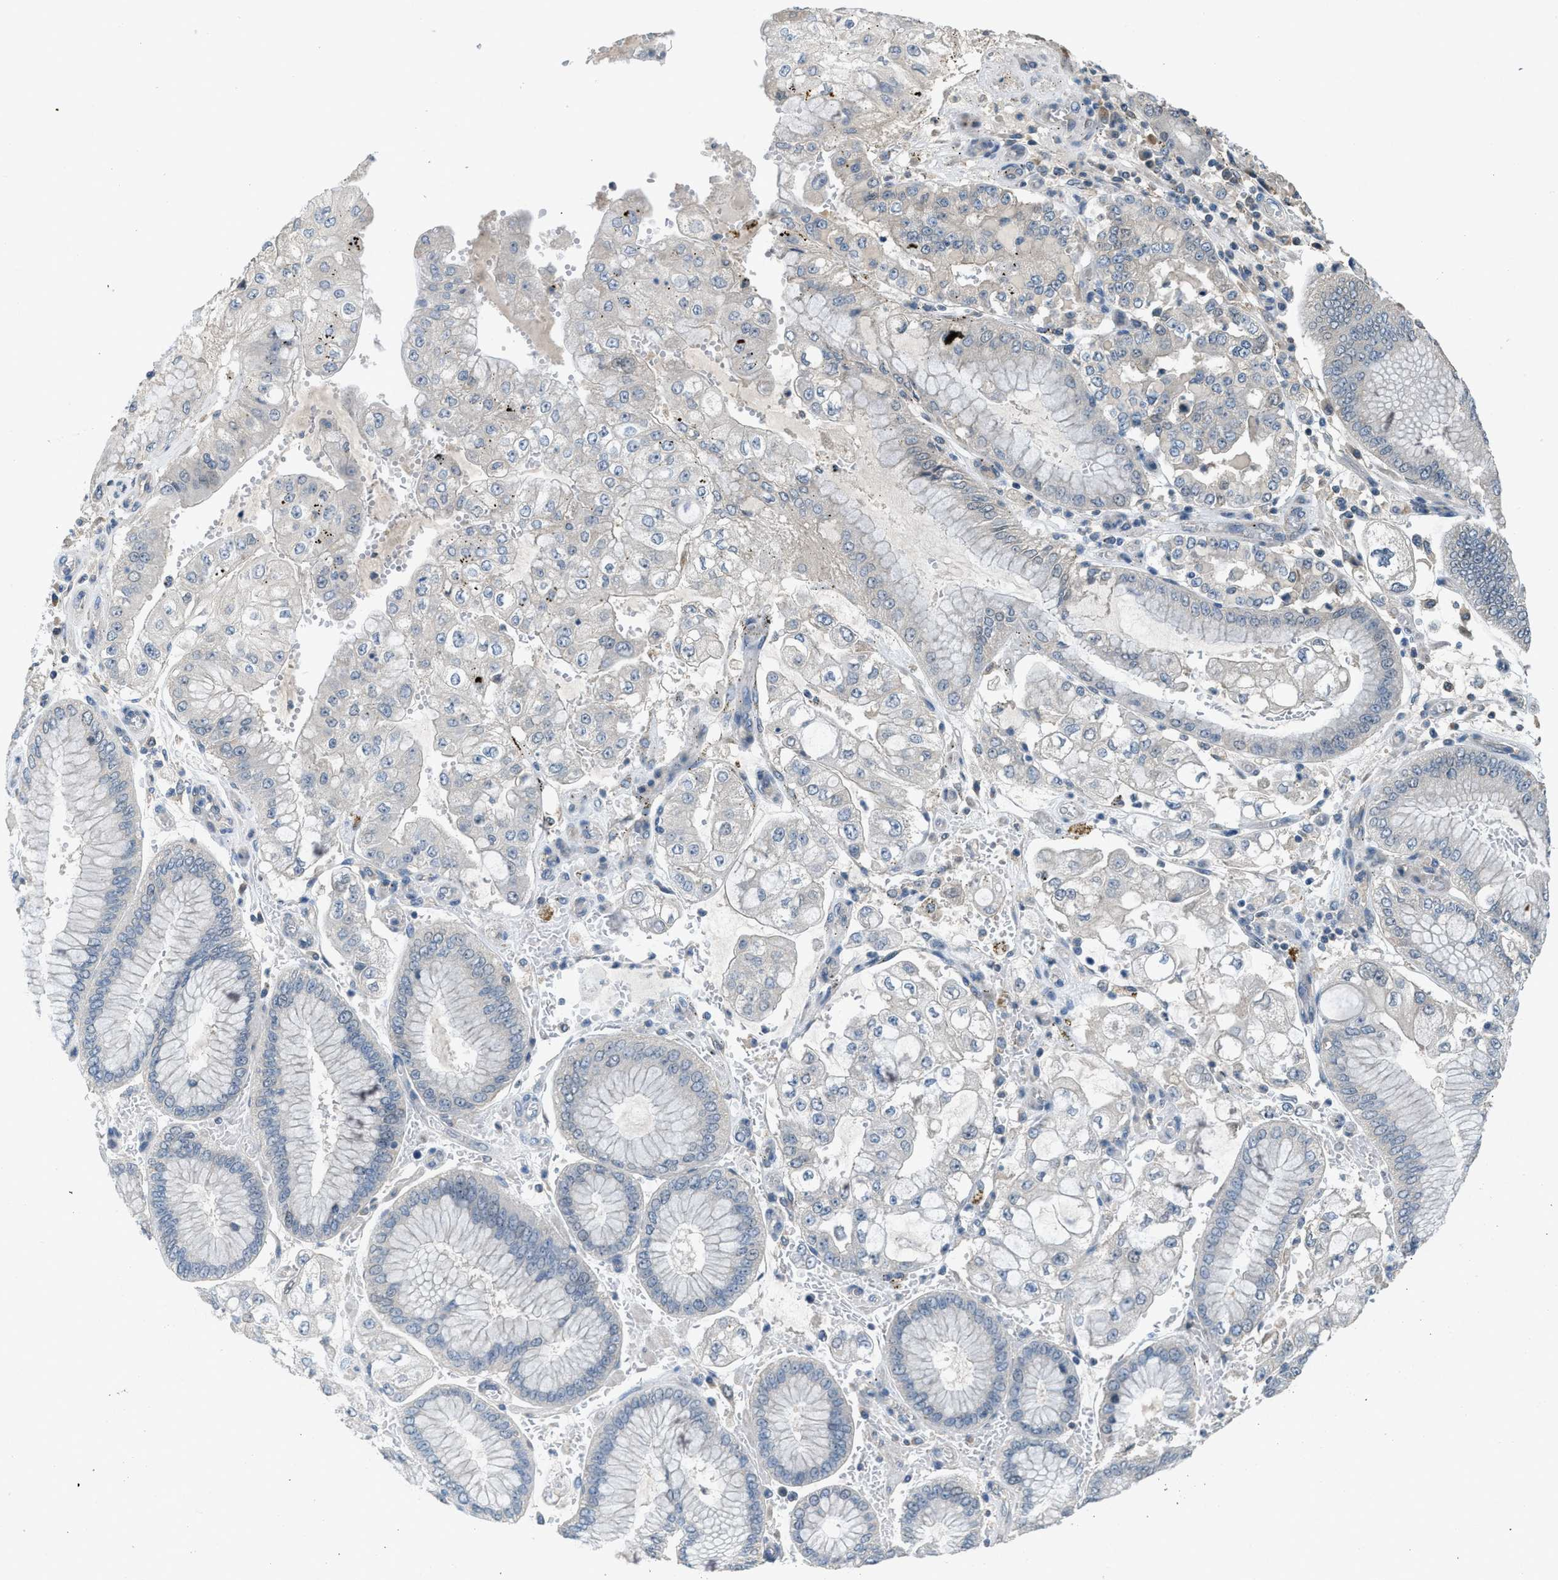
{"staining": {"intensity": "negative", "quantity": "none", "location": "none"}, "tissue": "stomach cancer", "cell_type": "Tumor cells", "image_type": "cancer", "snomed": [{"axis": "morphology", "description": "Adenocarcinoma, NOS"}, {"axis": "topography", "description": "Stomach"}], "caption": "Human adenocarcinoma (stomach) stained for a protein using immunohistochemistry (IHC) reveals no expression in tumor cells.", "gene": "MIS18A", "patient": {"sex": "male", "age": 76}}